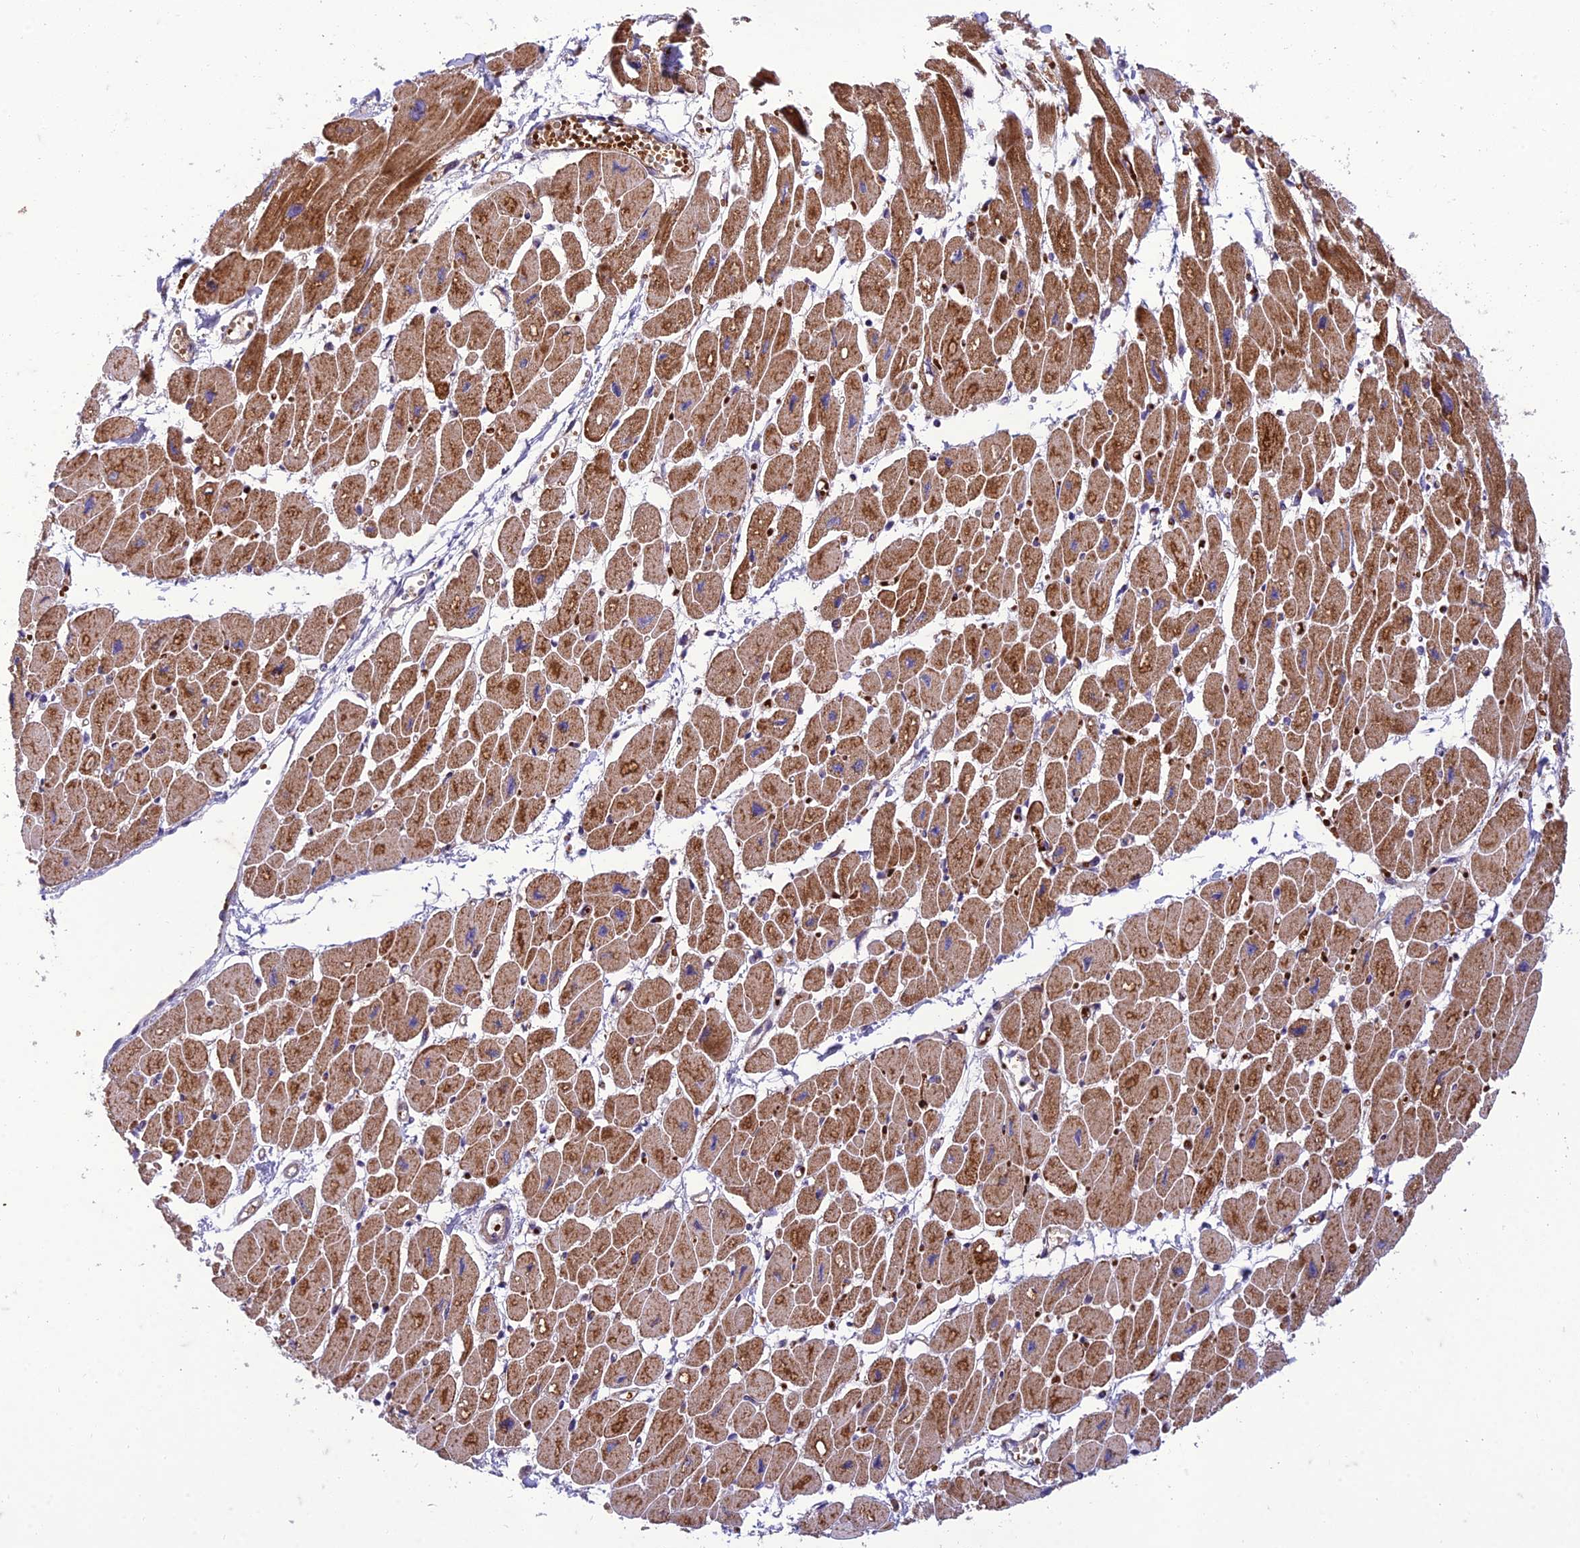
{"staining": {"intensity": "moderate", "quantity": ">75%", "location": "cytoplasmic/membranous"}, "tissue": "heart muscle", "cell_type": "Cardiomyocytes", "image_type": "normal", "snomed": [{"axis": "morphology", "description": "Normal tissue, NOS"}, {"axis": "topography", "description": "Heart"}], "caption": "IHC photomicrograph of normal heart muscle: human heart muscle stained using immunohistochemistry (IHC) demonstrates medium levels of moderate protein expression localized specifically in the cytoplasmic/membranous of cardiomyocytes, appearing as a cytoplasmic/membranous brown color.", "gene": "SEL1L3", "patient": {"sex": "female", "age": 54}}